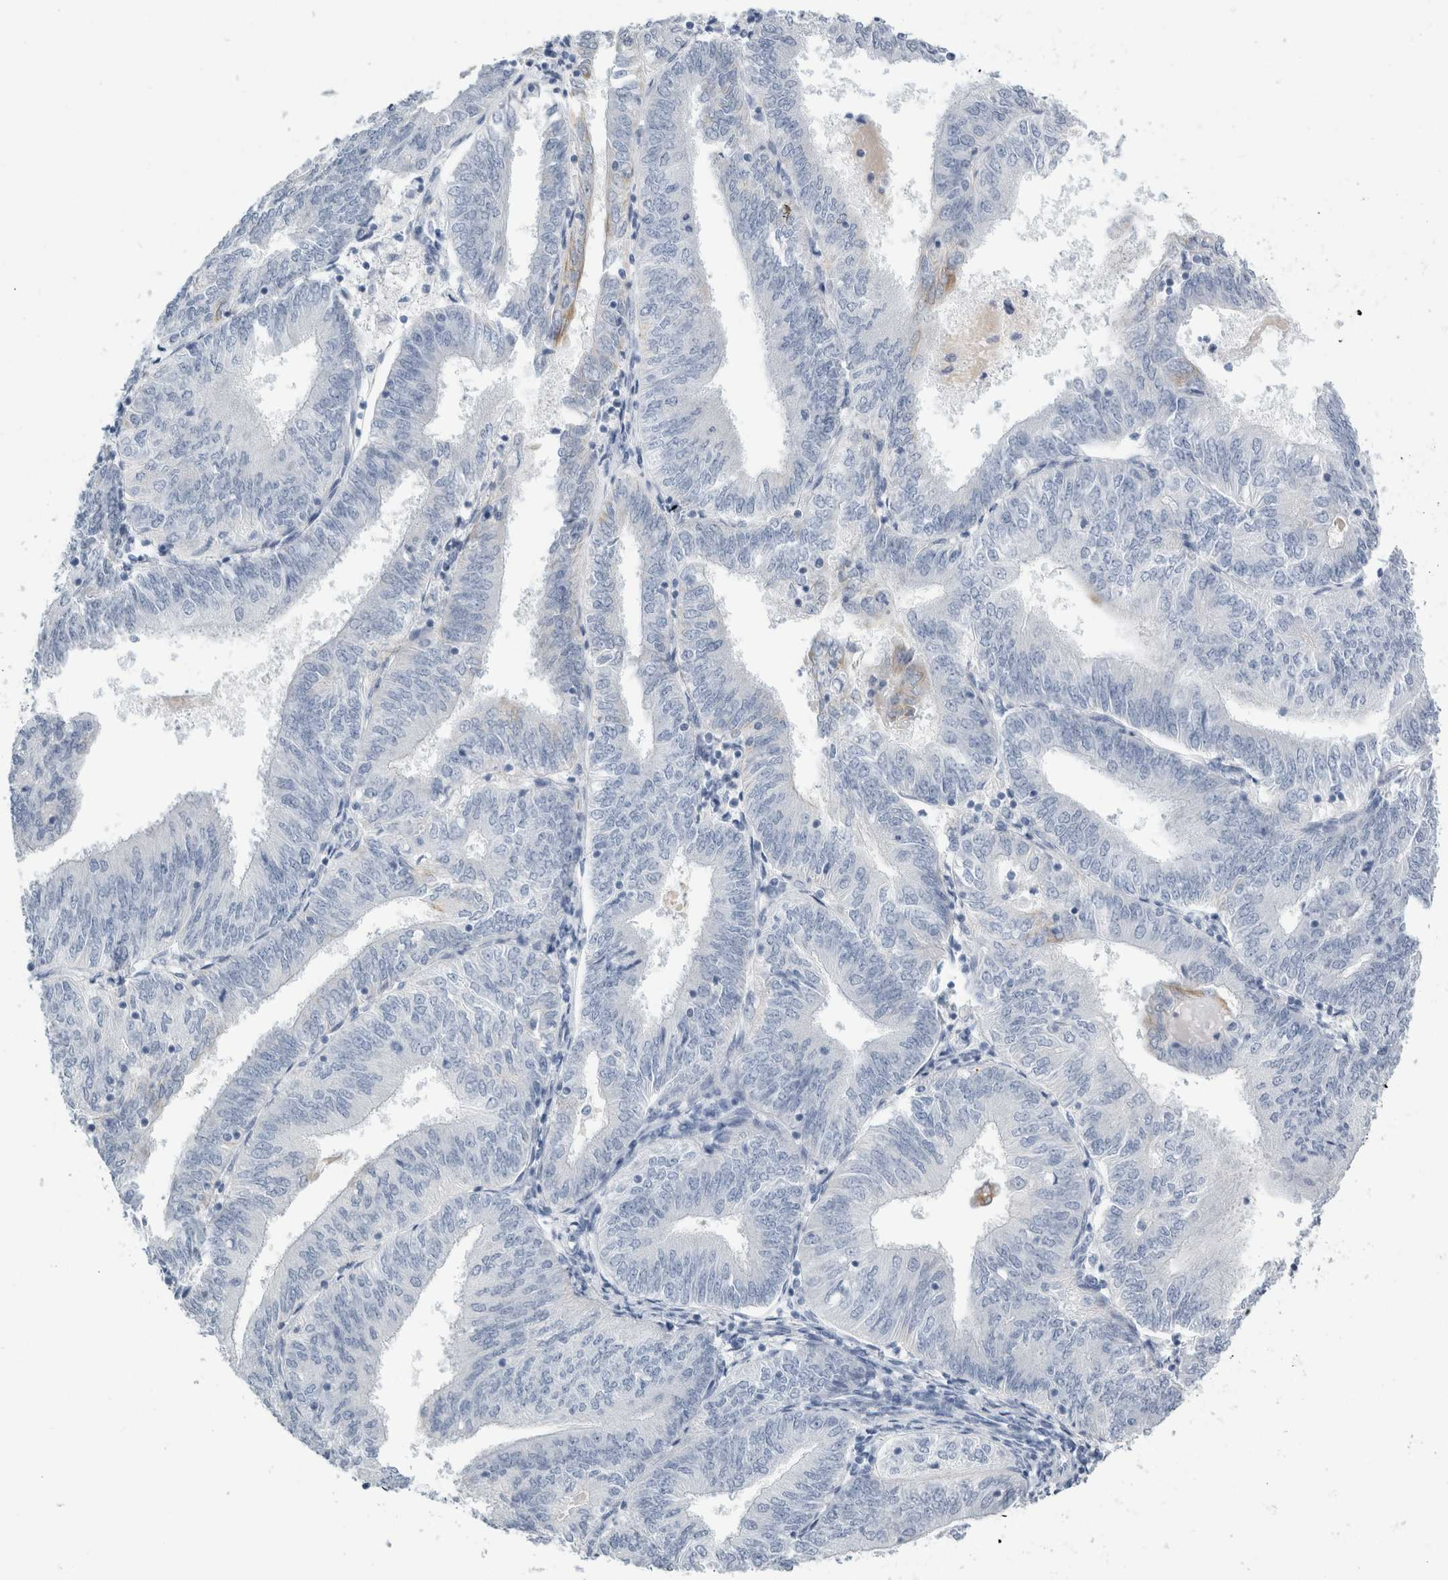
{"staining": {"intensity": "negative", "quantity": "none", "location": "none"}, "tissue": "endometrial cancer", "cell_type": "Tumor cells", "image_type": "cancer", "snomed": [{"axis": "morphology", "description": "Adenocarcinoma, NOS"}, {"axis": "topography", "description": "Endometrium"}], "caption": "Image shows no protein expression in tumor cells of endometrial adenocarcinoma tissue.", "gene": "RPH3AL", "patient": {"sex": "female", "age": 58}}